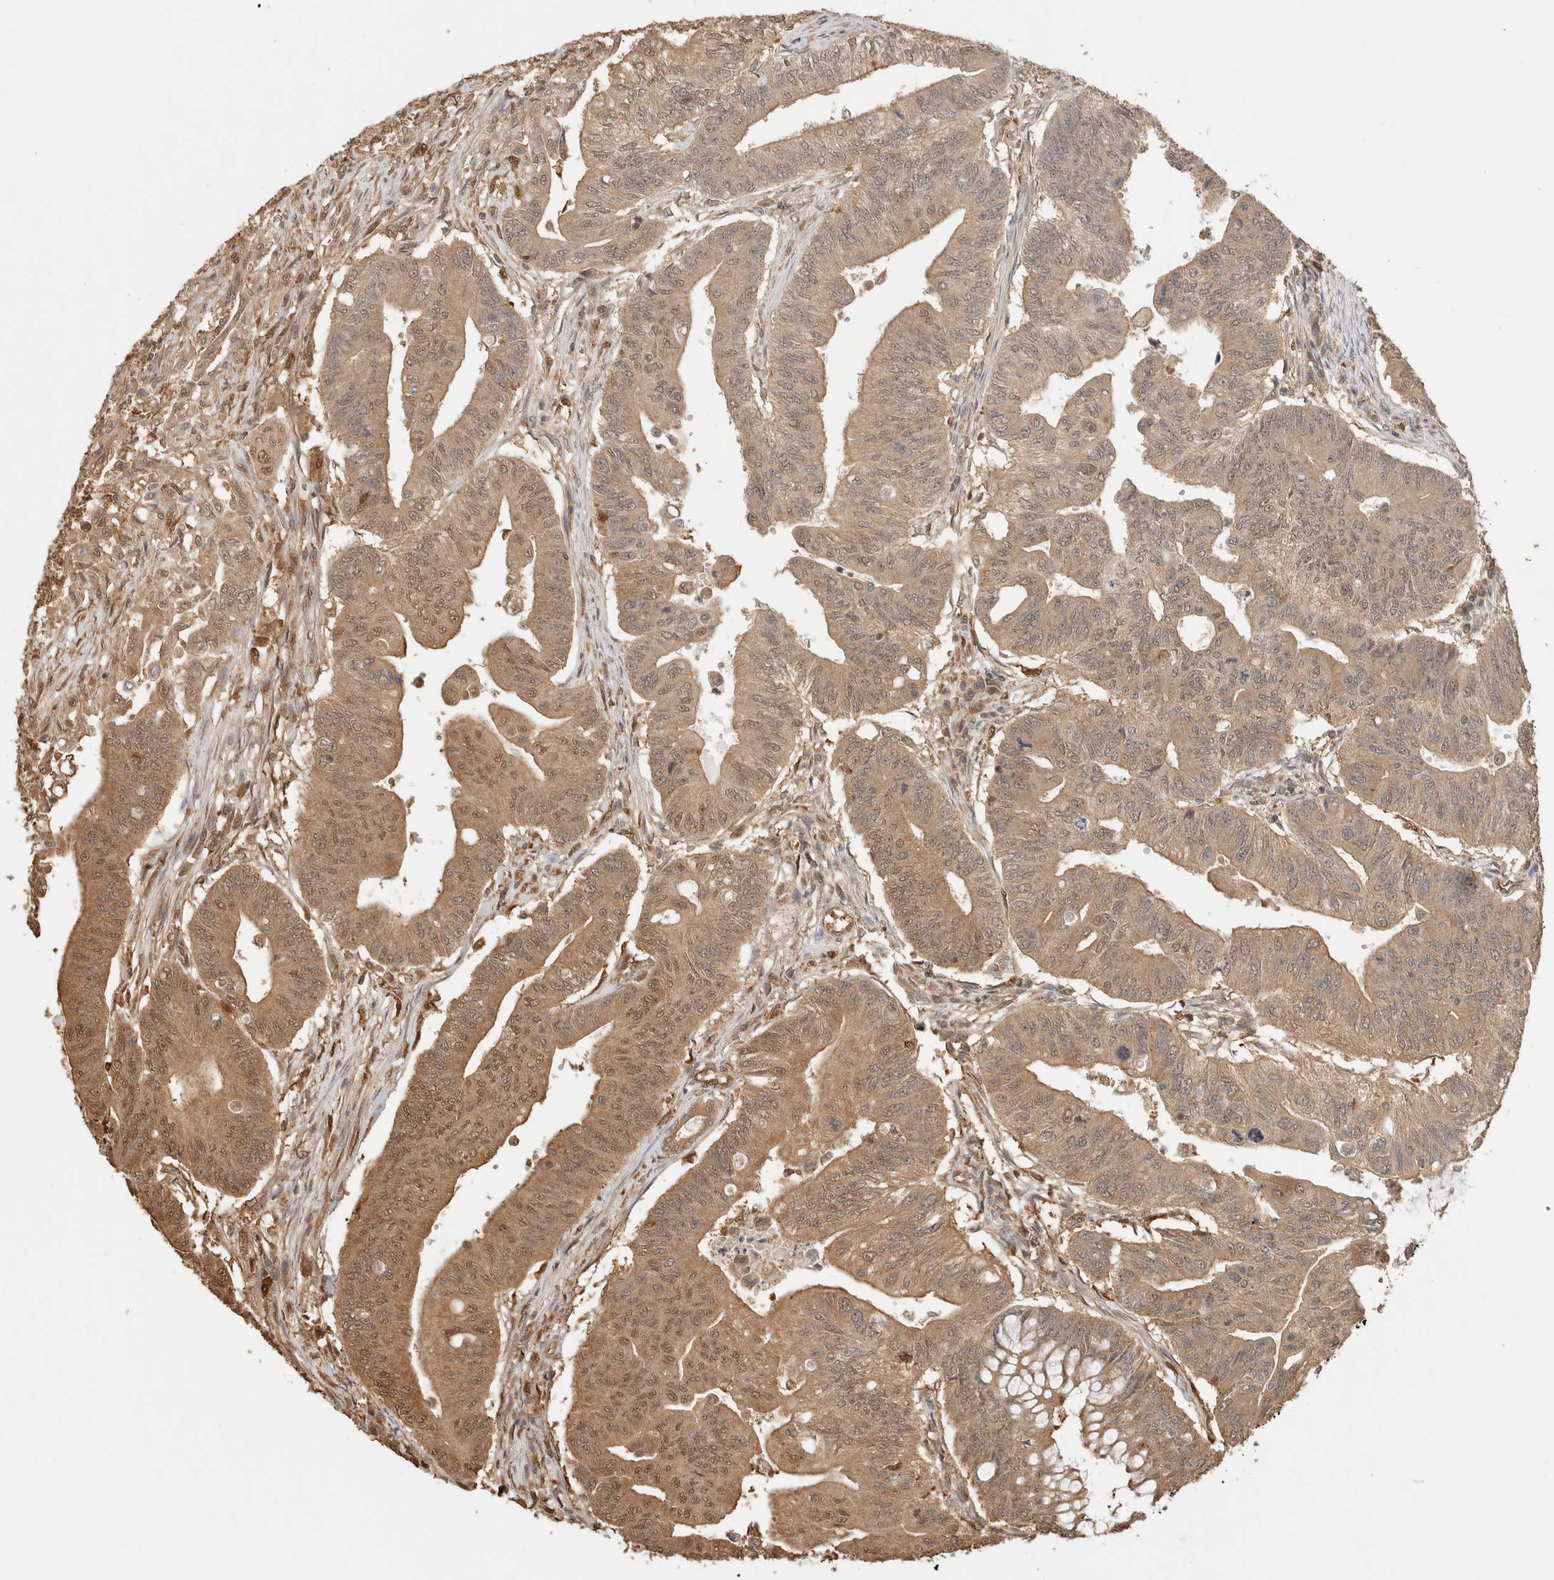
{"staining": {"intensity": "moderate", "quantity": ">75%", "location": "cytoplasmic/membranous,nuclear"}, "tissue": "colorectal cancer", "cell_type": "Tumor cells", "image_type": "cancer", "snomed": [{"axis": "morphology", "description": "Adenoma, NOS"}, {"axis": "morphology", "description": "Adenocarcinoma, NOS"}, {"axis": "topography", "description": "Colon"}], "caption": "The image displays a brown stain indicating the presence of a protein in the cytoplasmic/membranous and nuclear of tumor cells in adenocarcinoma (colorectal).", "gene": "YWHAH", "patient": {"sex": "male", "age": 79}}